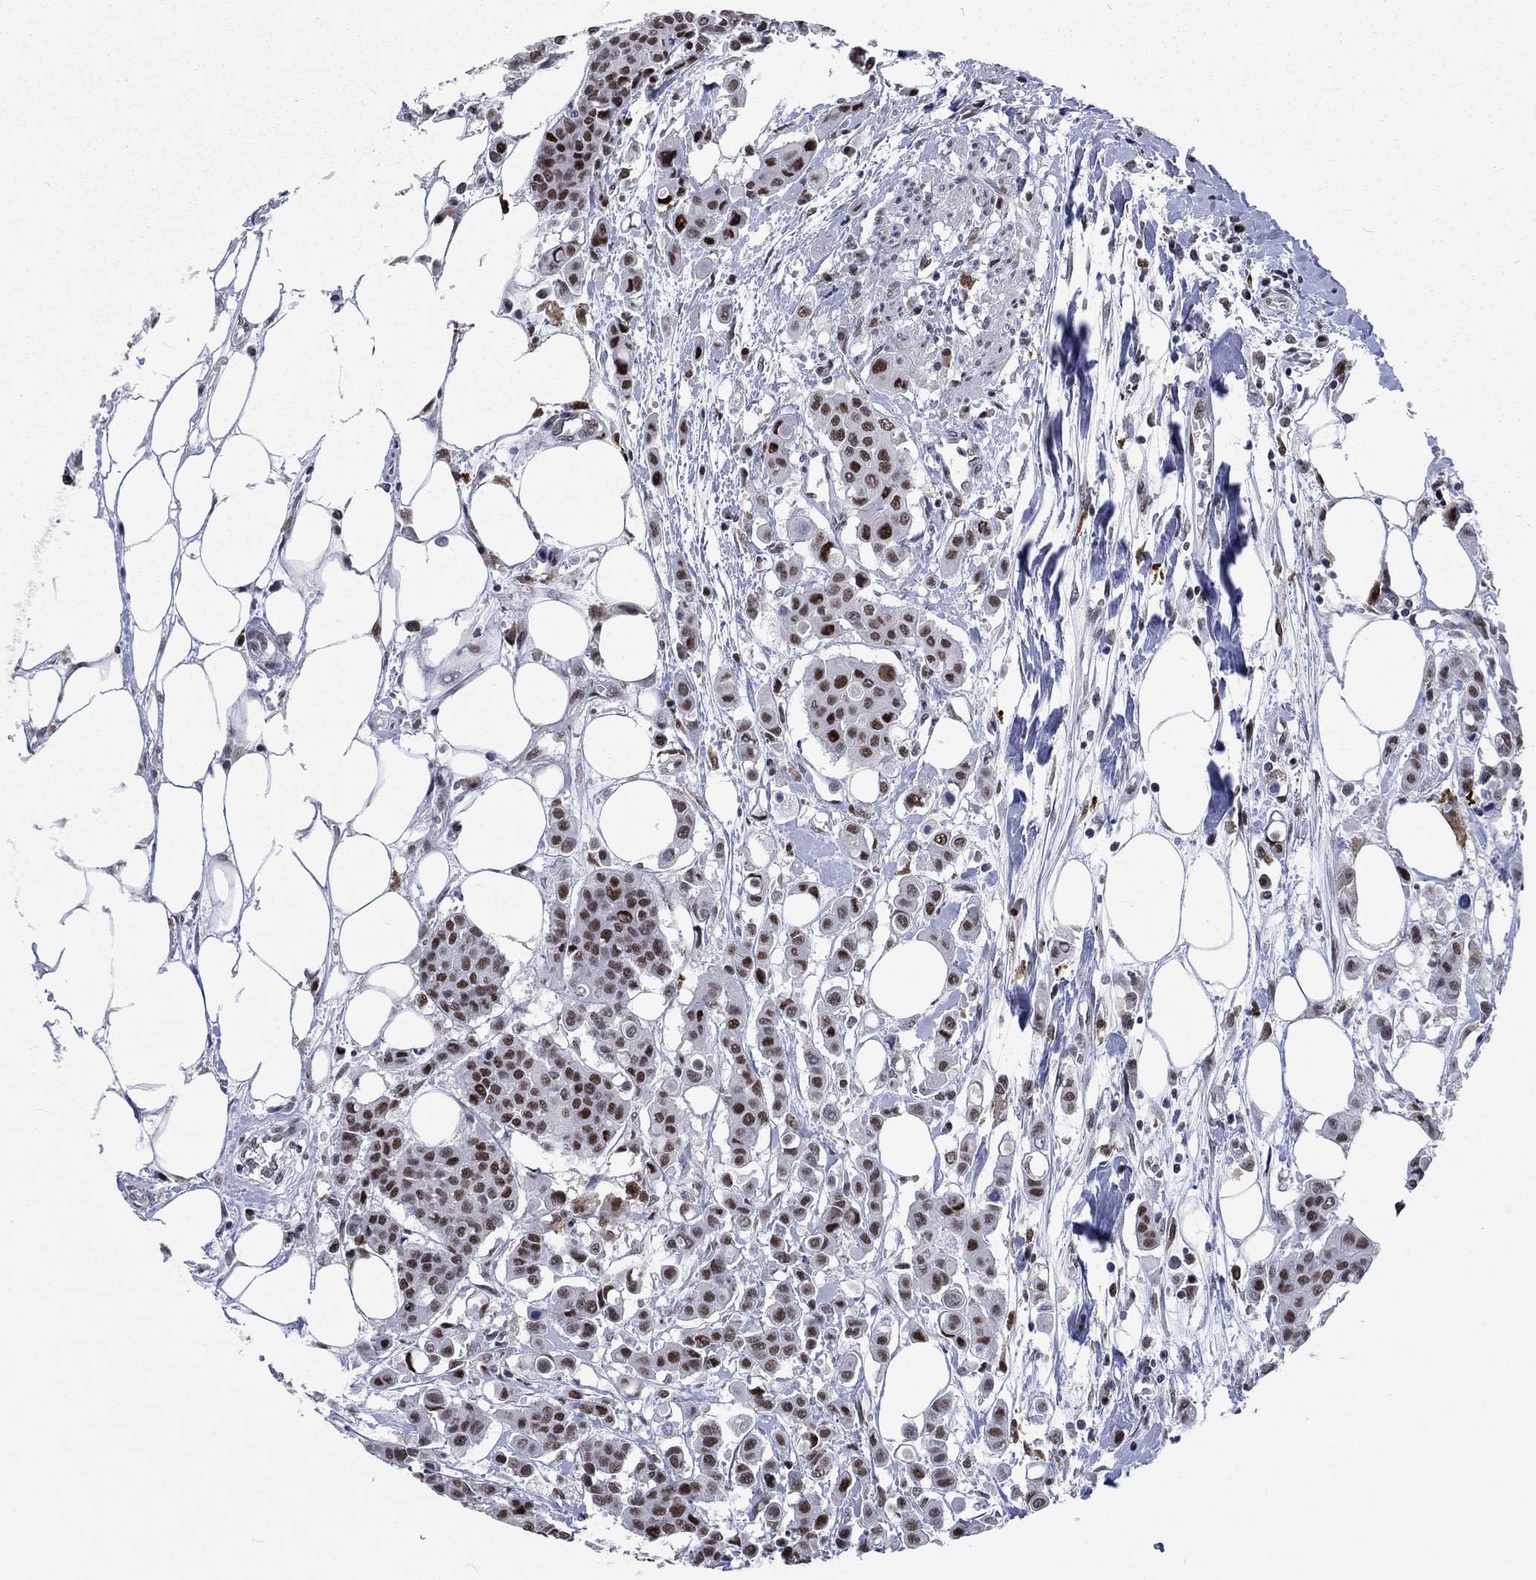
{"staining": {"intensity": "strong", "quantity": "25%-75%", "location": "nuclear"}, "tissue": "carcinoid", "cell_type": "Tumor cells", "image_type": "cancer", "snomed": [{"axis": "morphology", "description": "Carcinoid, malignant, NOS"}, {"axis": "topography", "description": "Colon"}], "caption": "Brown immunohistochemical staining in human carcinoid (malignant) displays strong nuclear expression in about 25%-75% of tumor cells.", "gene": "HCFC1", "patient": {"sex": "male", "age": 81}}